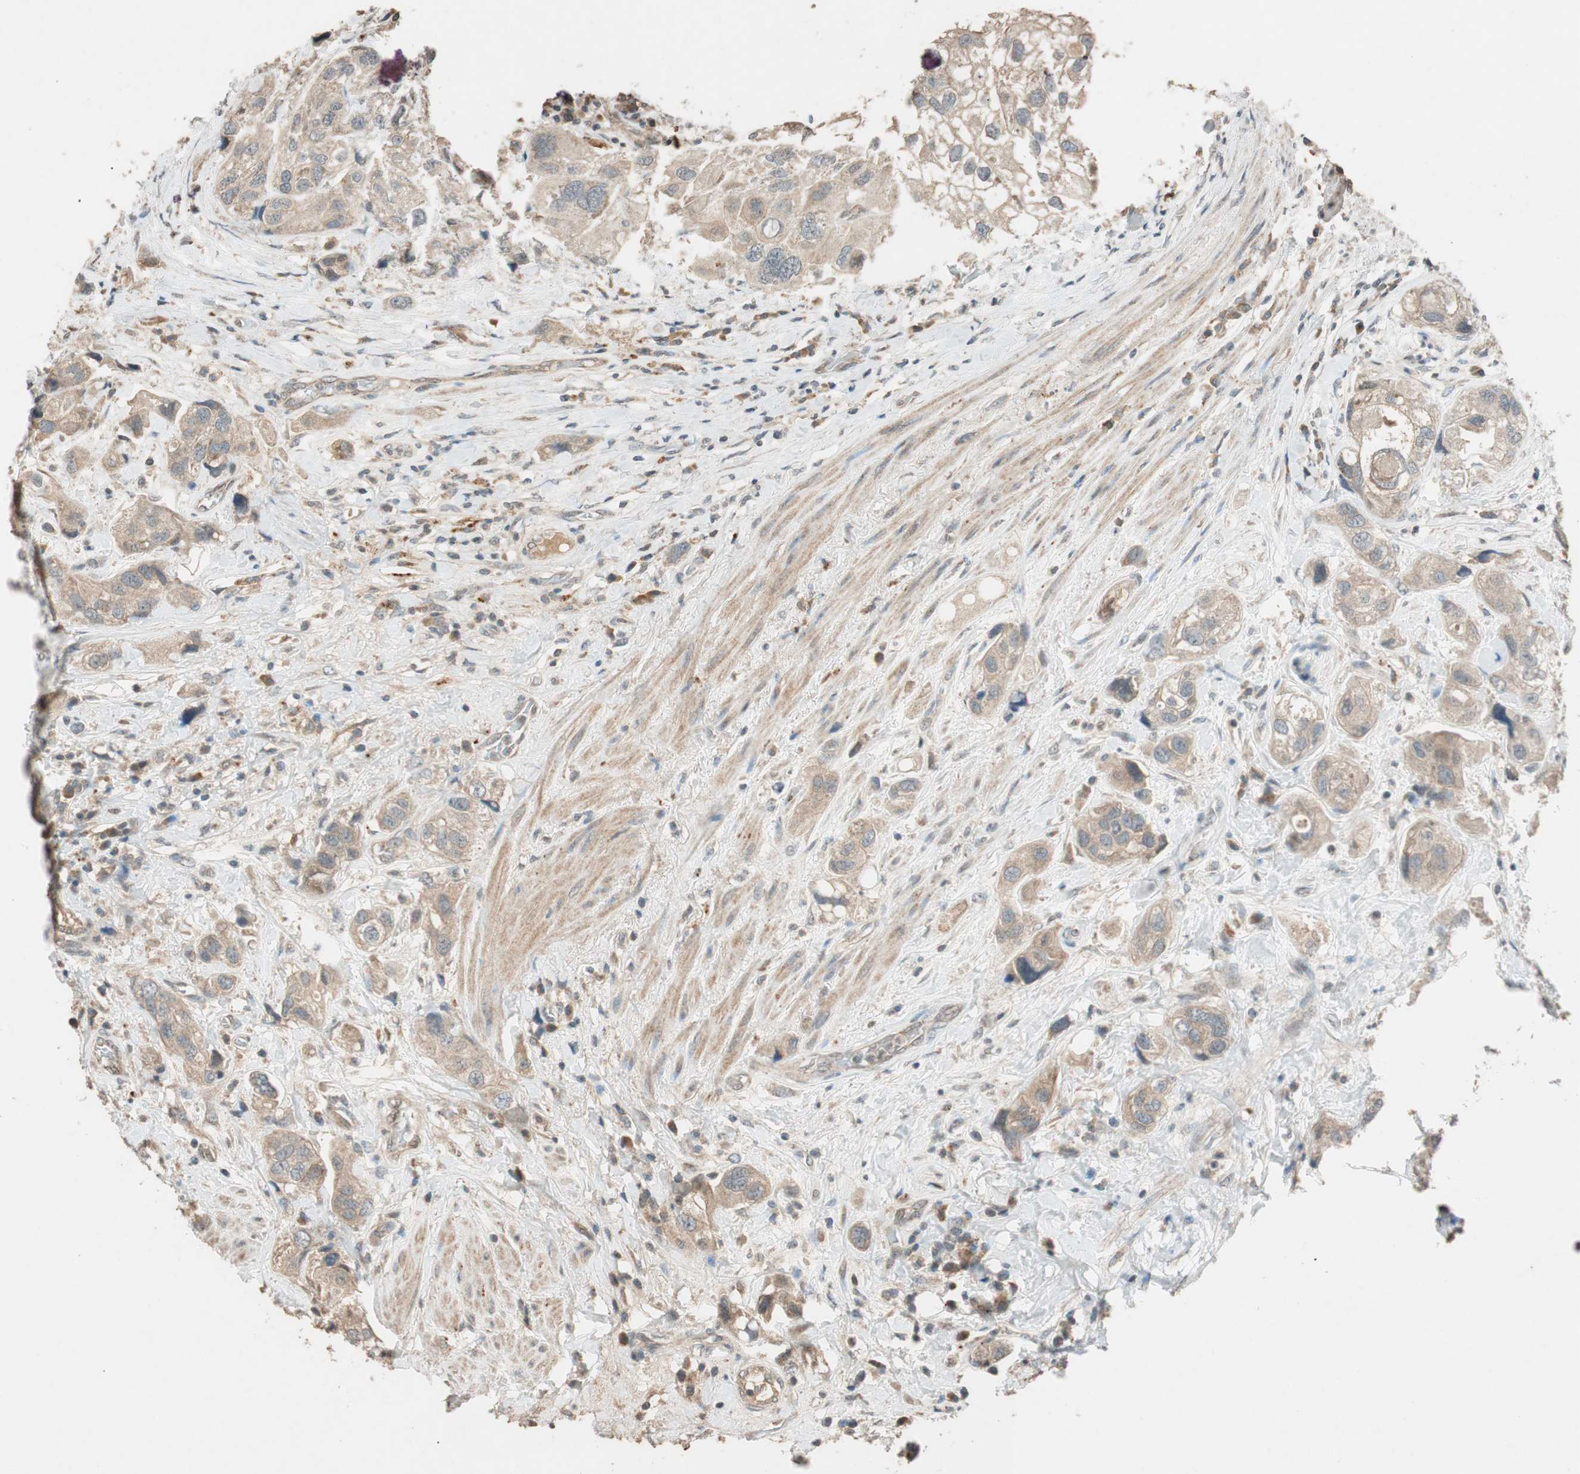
{"staining": {"intensity": "weak", "quantity": ">75%", "location": "cytoplasmic/membranous"}, "tissue": "urothelial cancer", "cell_type": "Tumor cells", "image_type": "cancer", "snomed": [{"axis": "morphology", "description": "Urothelial carcinoma, High grade"}, {"axis": "topography", "description": "Urinary bladder"}], "caption": "This is a micrograph of IHC staining of urothelial cancer, which shows weak staining in the cytoplasmic/membranous of tumor cells.", "gene": "GLB1", "patient": {"sex": "female", "age": 64}}